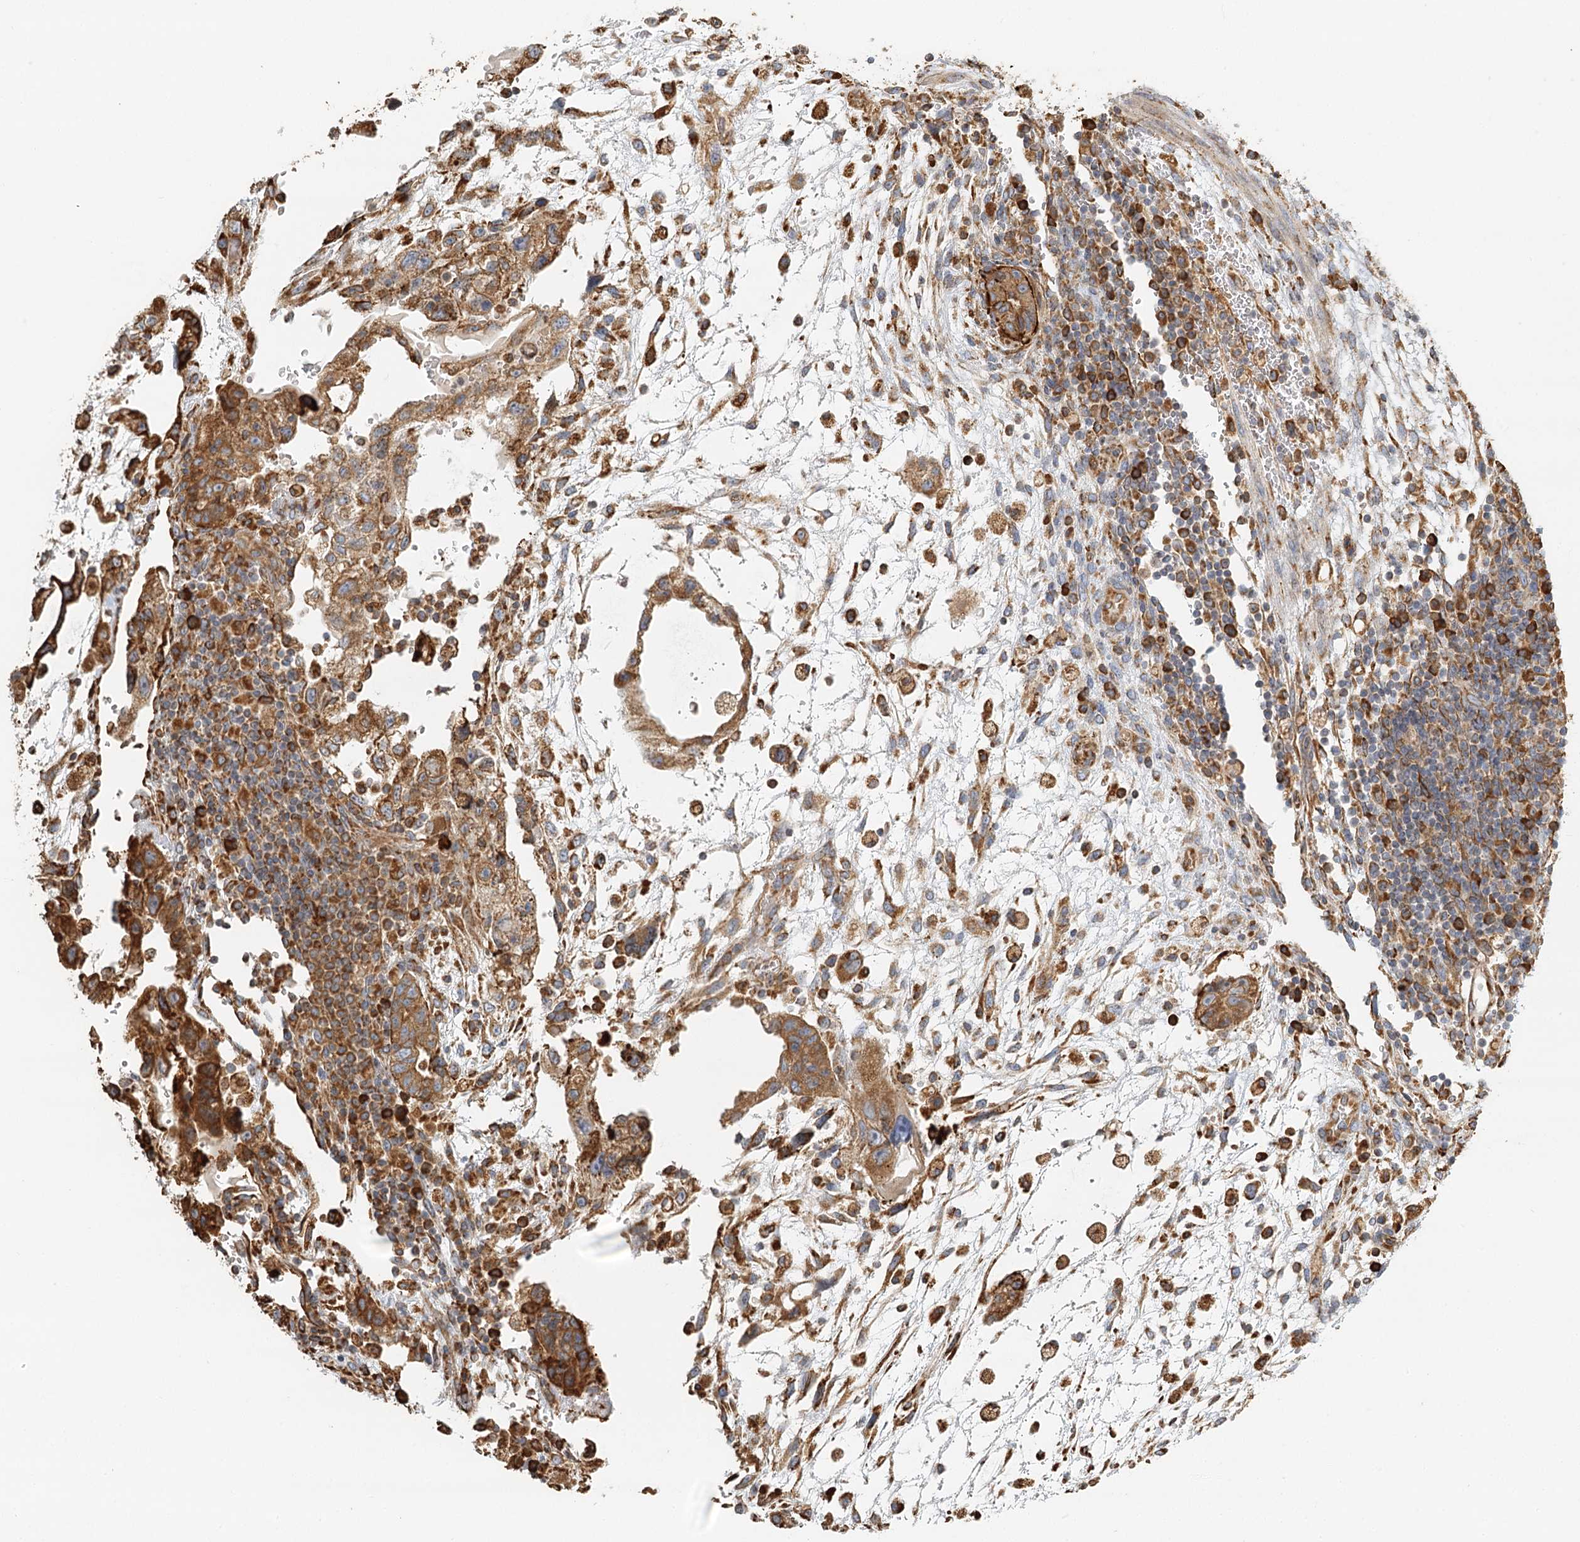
{"staining": {"intensity": "moderate", "quantity": ">75%", "location": "cytoplasmic/membranous"}, "tissue": "testis cancer", "cell_type": "Tumor cells", "image_type": "cancer", "snomed": [{"axis": "morphology", "description": "Carcinoma, Embryonal, NOS"}, {"axis": "topography", "description": "Testis"}], "caption": "A brown stain shows moderate cytoplasmic/membranous staining of a protein in human testis embryonal carcinoma tumor cells.", "gene": "TAS1R1", "patient": {"sex": "male", "age": 36}}